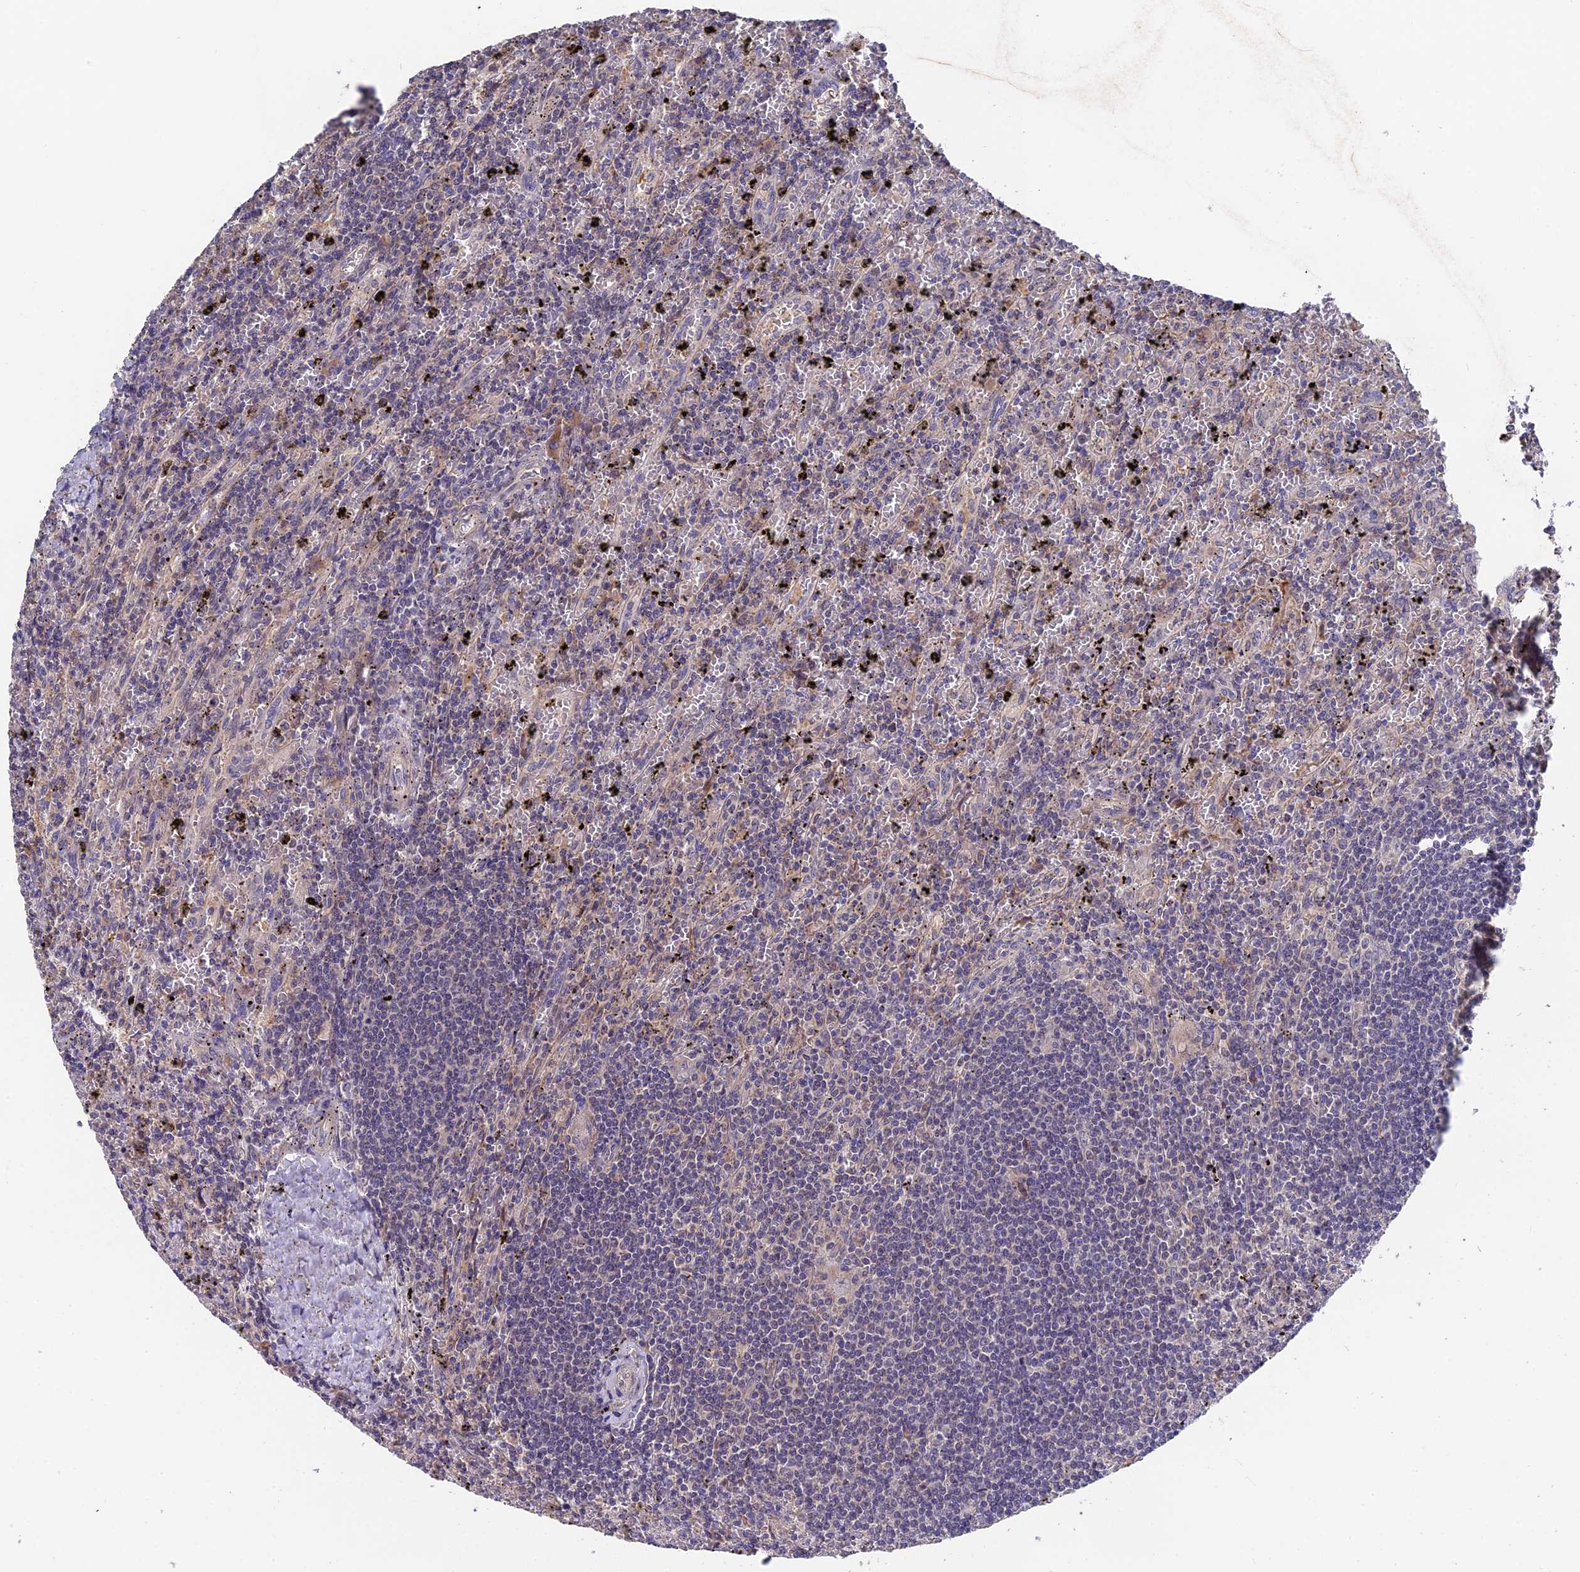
{"staining": {"intensity": "negative", "quantity": "none", "location": "none"}, "tissue": "lymphoma", "cell_type": "Tumor cells", "image_type": "cancer", "snomed": [{"axis": "morphology", "description": "Malignant lymphoma, non-Hodgkin's type, Low grade"}, {"axis": "topography", "description": "Spleen"}], "caption": "Low-grade malignant lymphoma, non-Hodgkin's type was stained to show a protein in brown. There is no significant expression in tumor cells.", "gene": "ZCCHC2", "patient": {"sex": "male", "age": 76}}